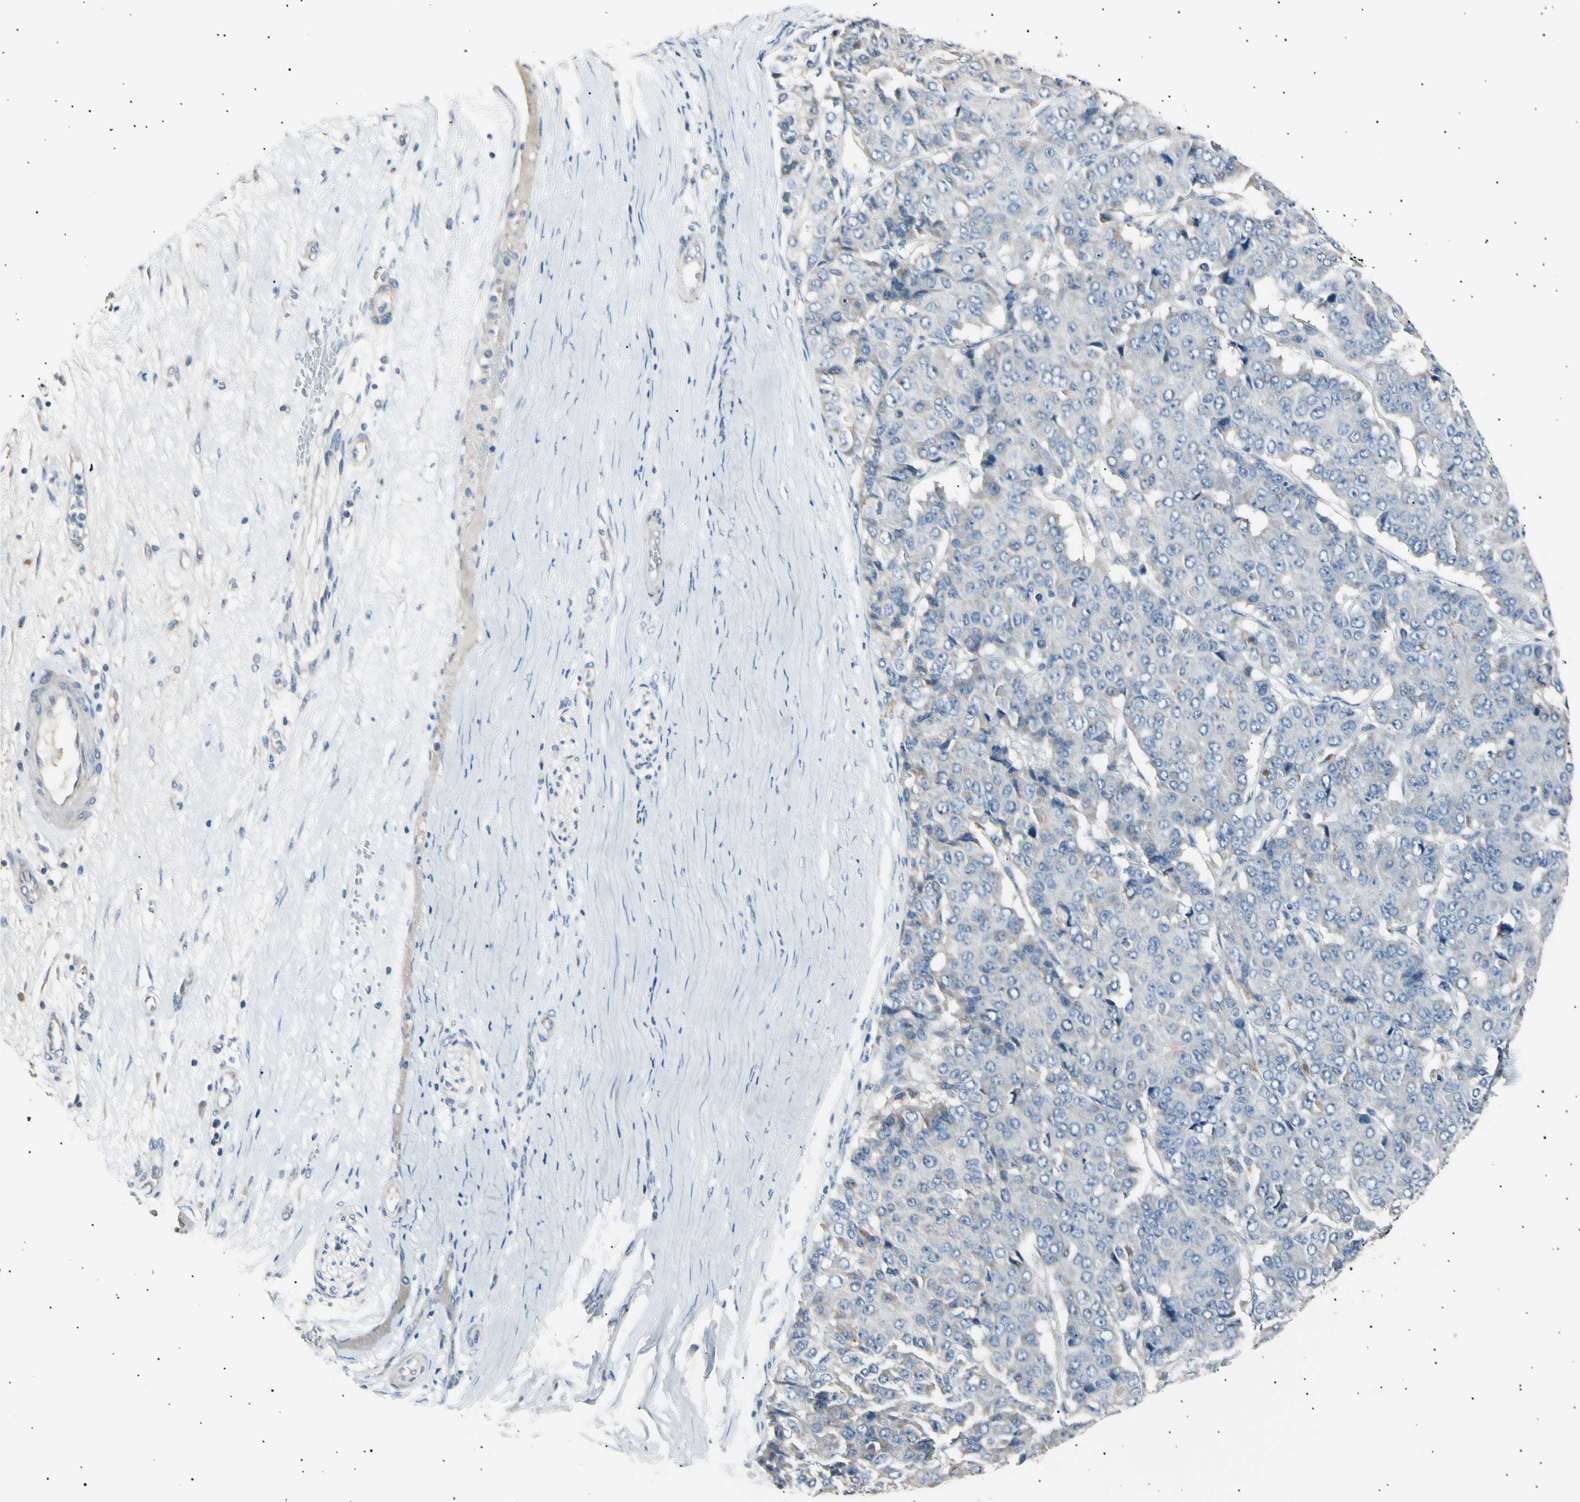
{"staining": {"intensity": "weak", "quantity": "<25%", "location": "cytoplasmic/membranous"}, "tissue": "pancreatic cancer", "cell_type": "Tumor cells", "image_type": "cancer", "snomed": [{"axis": "morphology", "description": "Adenocarcinoma, NOS"}, {"axis": "topography", "description": "Pancreas"}], "caption": "Histopathology image shows no protein expression in tumor cells of adenocarcinoma (pancreatic) tissue. Nuclei are stained in blue.", "gene": "LDLR", "patient": {"sex": "male", "age": 50}}